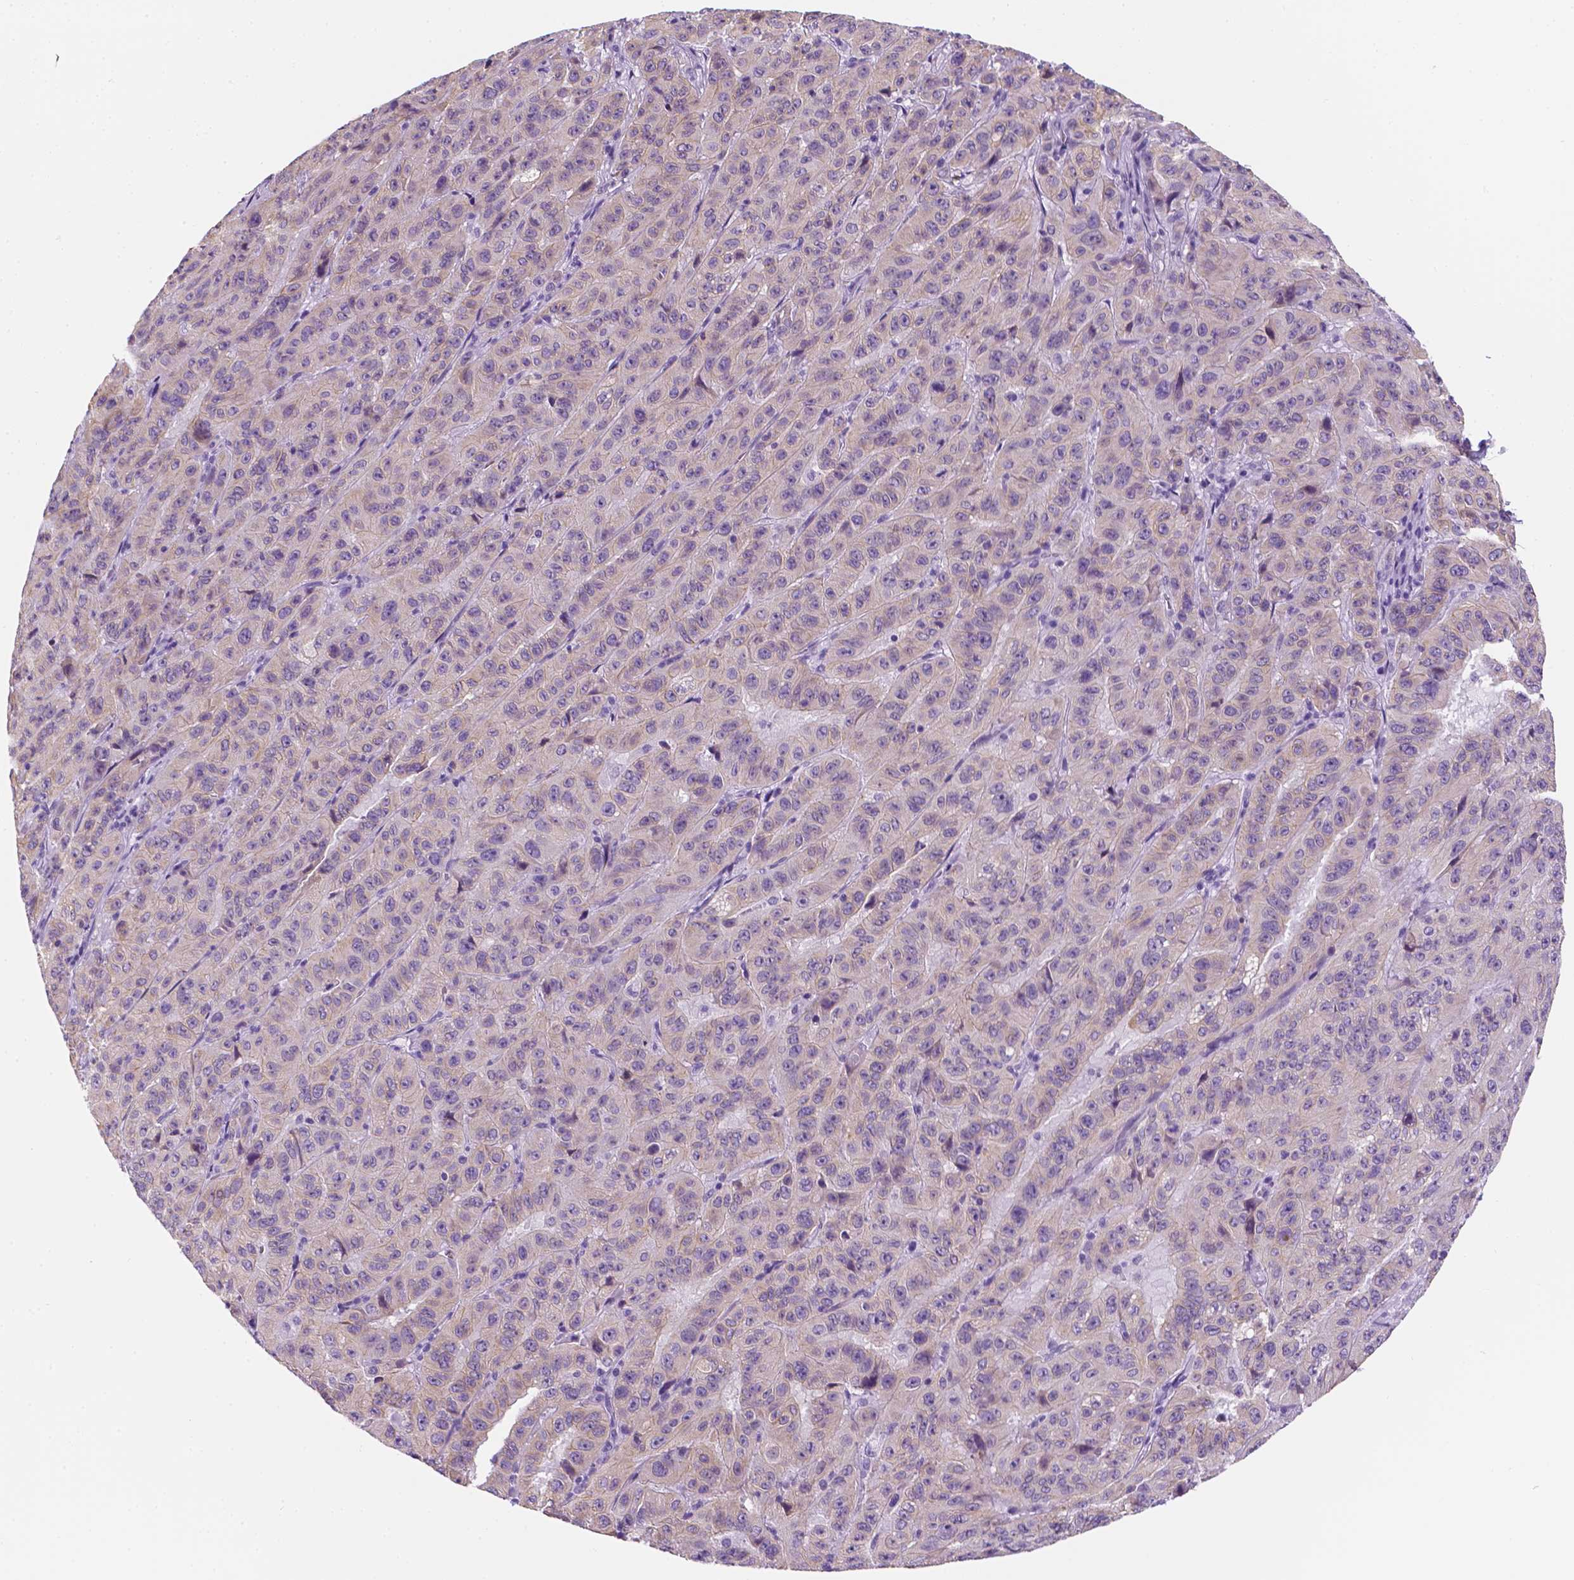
{"staining": {"intensity": "negative", "quantity": "none", "location": "none"}, "tissue": "pancreatic cancer", "cell_type": "Tumor cells", "image_type": "cancer", "snomed": [{"axis": "morphology", "description": "Adenocarcinoma, NOS"}, {"axis": "topography", "description": "Pancreas"}], "caption": "The immunohistochemistry histopathology image has no significant positivity in tumor cells of adenocarcinoma (pancreatic) tissue.", "gene": "PPL", "patient": {"sex": "male", "age": 63}}